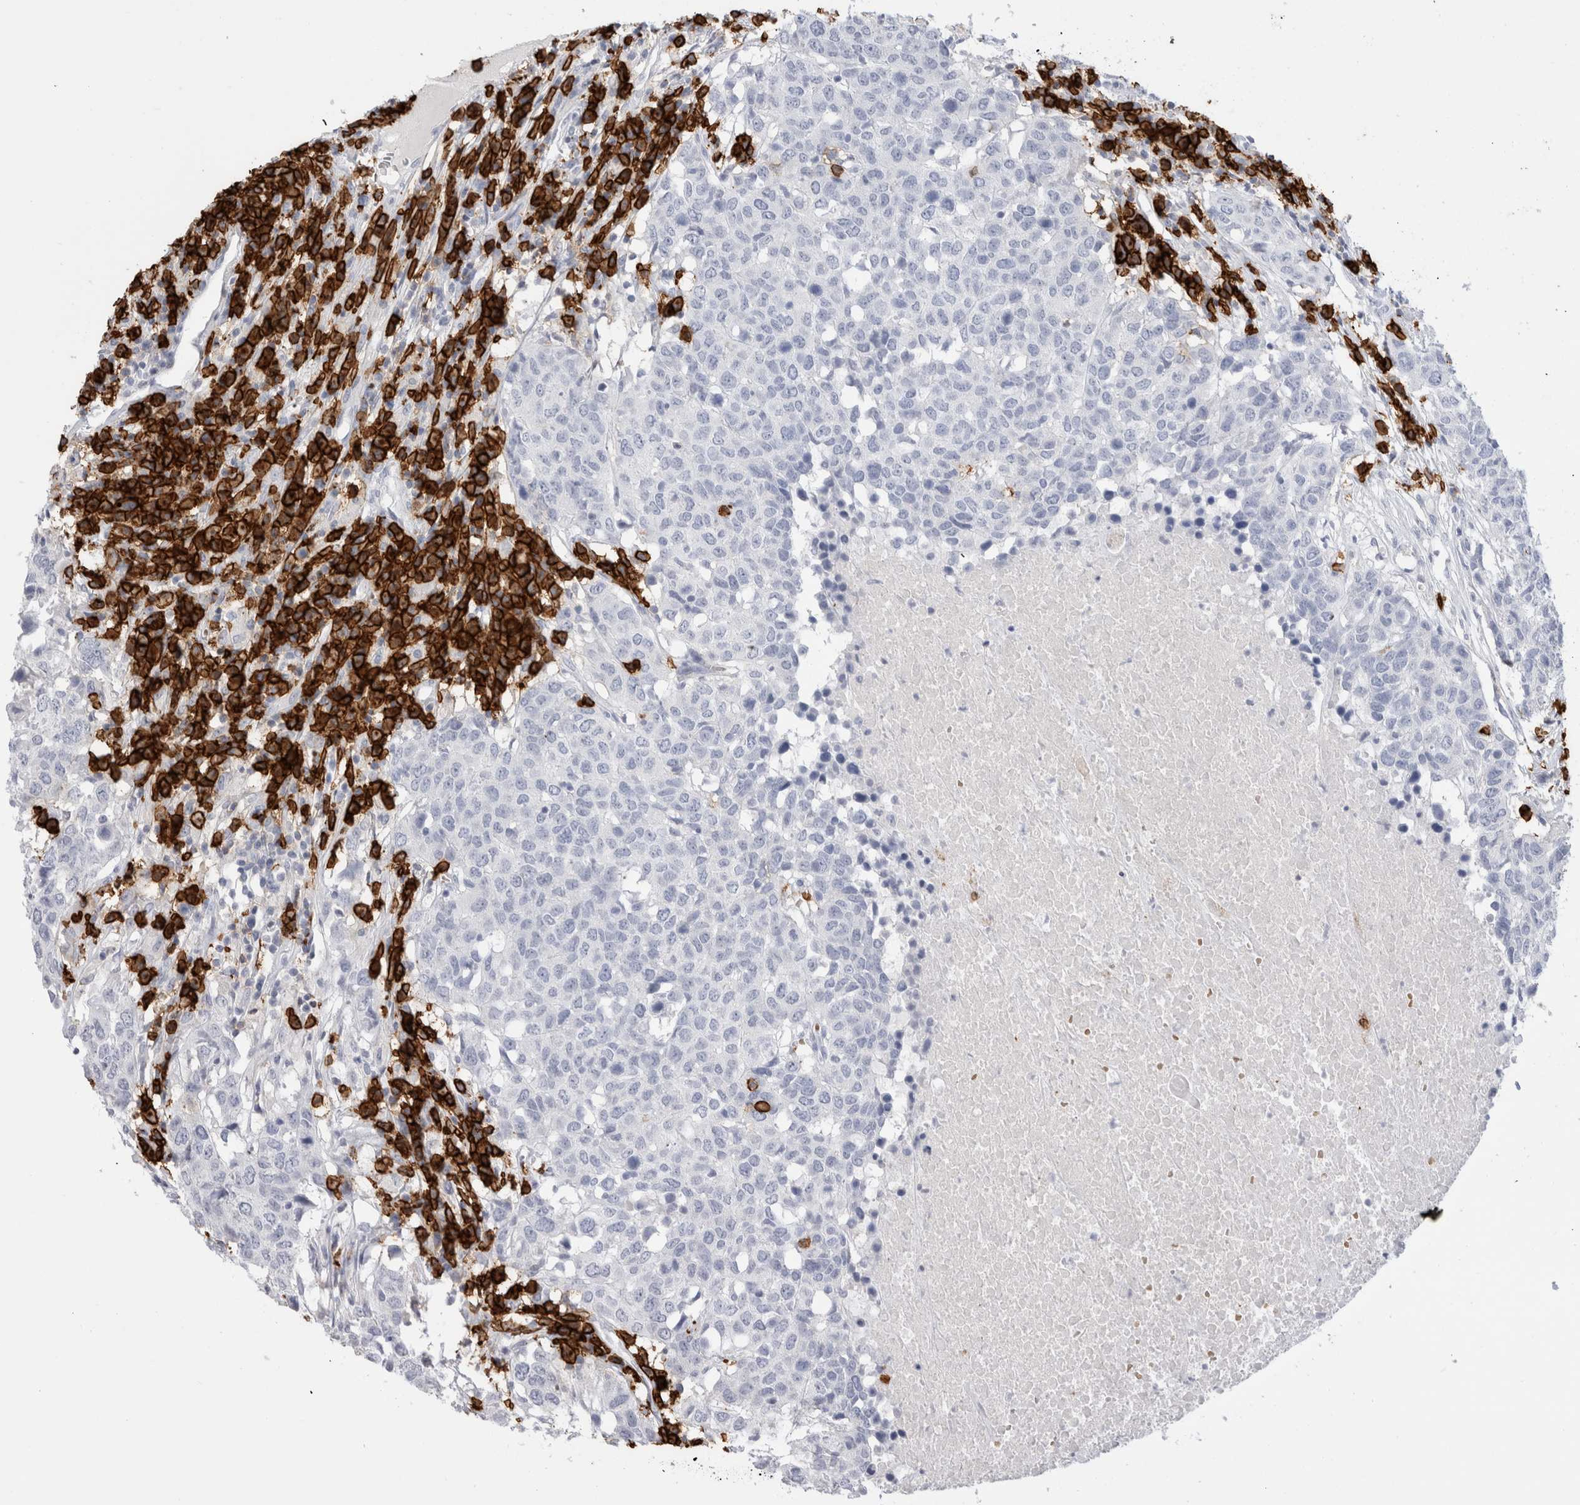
{"staining": {"intensity": "negative", "quantity": "none", "location": "none"}, "tissue": "head and neck cancer", "cell_type": "Tumor cells", "image_type": "cancer", "snomed": [{"axis": "morphology", "description": "Squamous cell carcinoma, NOS"}, {"axis": "topography", "description": "Head-Neck"}], "caption": "This is a micrograph of immunohistochemistry staining of squamous cell carcinoma (head and neck), which shows no expression in tumor cells.", "gene": "CD38", "patient": {"sex": "male", "age": 66}}